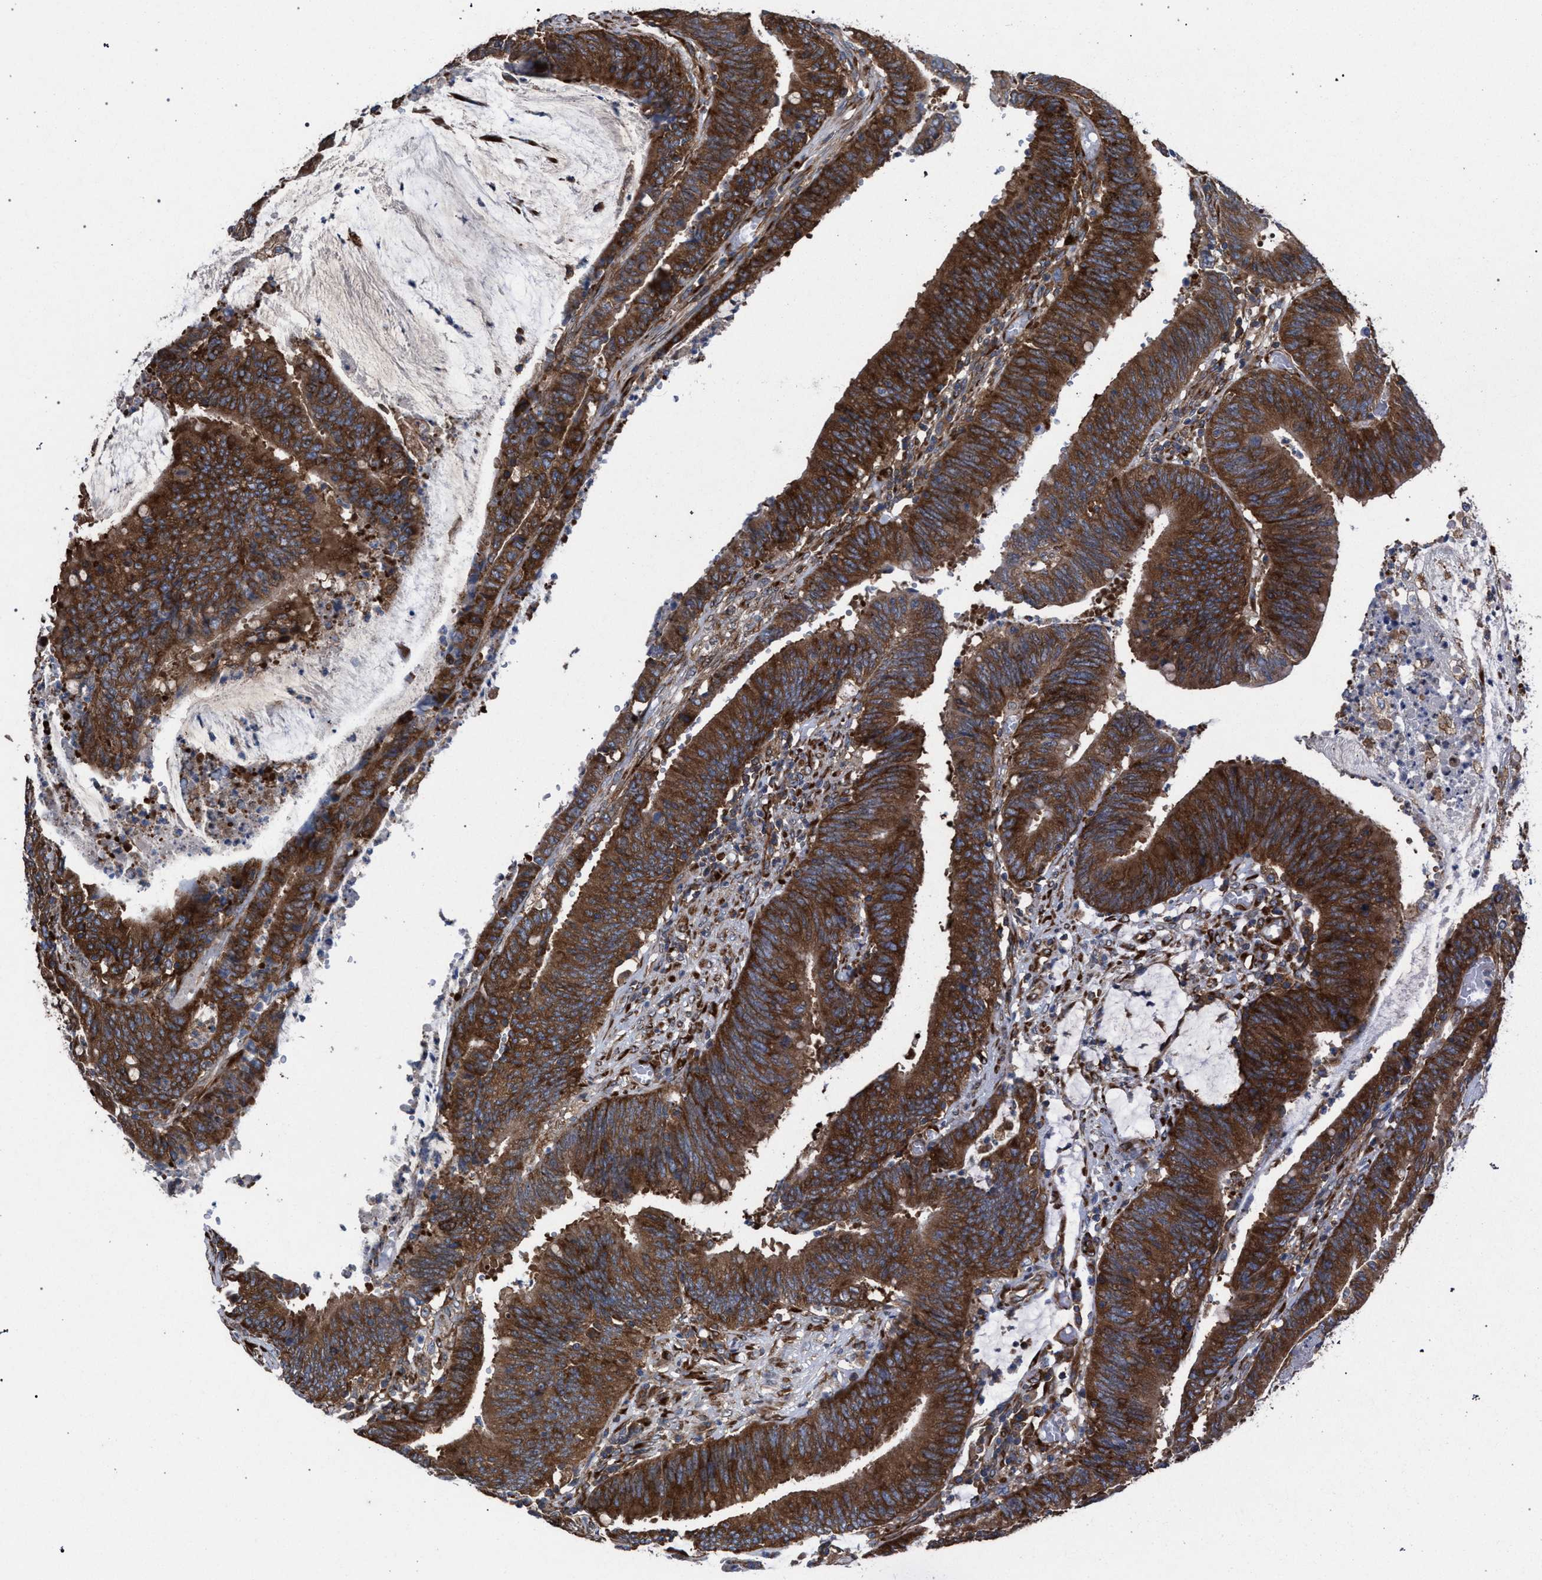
{"staining": {"intensity": "strong", "quantity": ">75%", "location": "cytoplasmic/membranous"}, "tissue": "colorectal cancer", "cell_type": "Tumor cells", "image_type": "cancer", "snomed": [{"axis": "morphology", "description": "Adenocarcinoma, NOS"}, {"axis": "topography", "description": "Rectum"}], "caption": "Immunohistochemistry (IHC) histopathology image of neoplastic tissue: colorectal adenocarcinoma stained using immunohistochemistry reveals high levels of strong protein expression localized specifically in the cytoplasmic/membranous of tumor cells, appearing as a cytoplasmic/membranous brown color.", "gene": "CDR2L", "patient": {"sex": "female", "age": 66}}